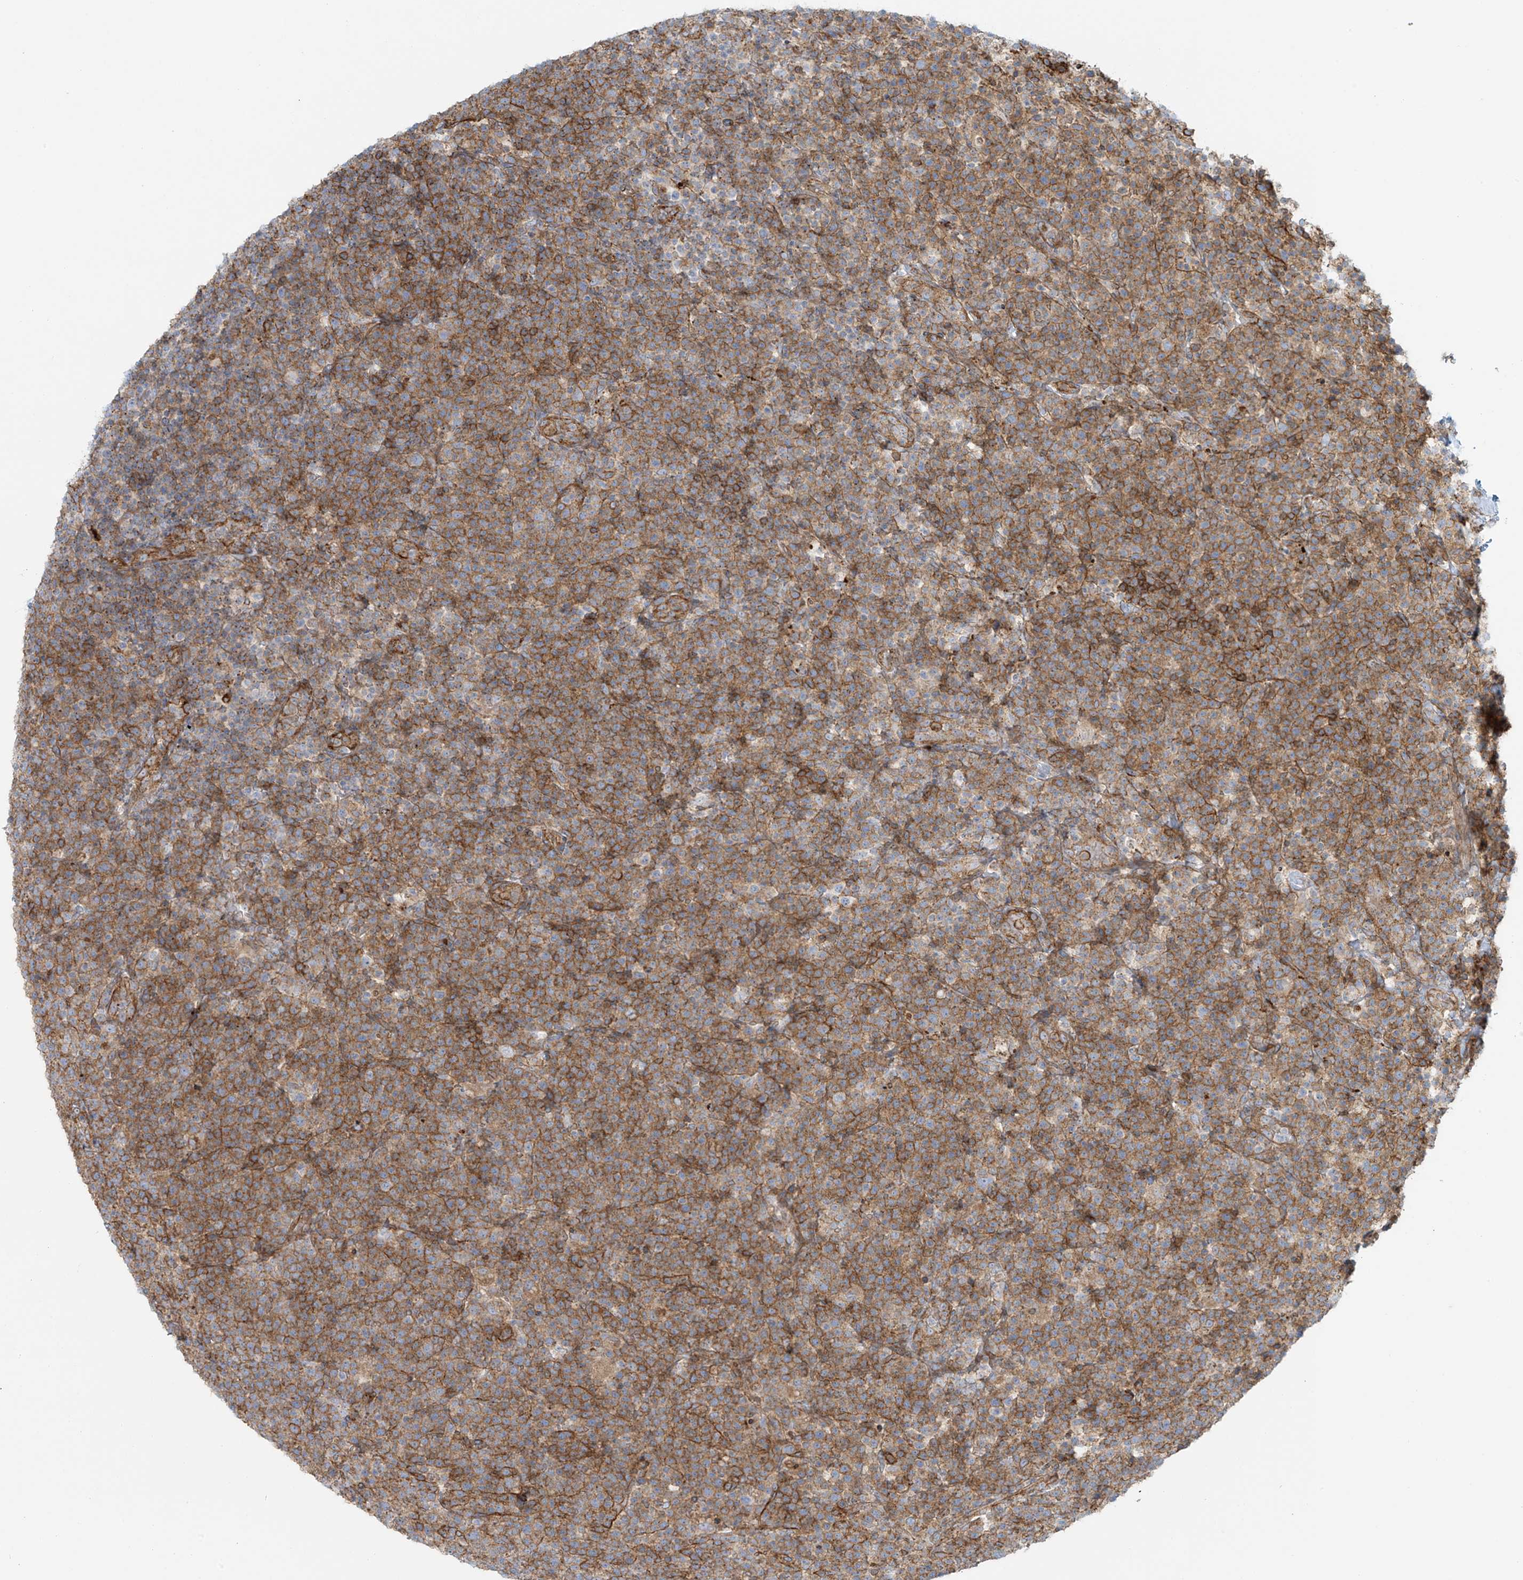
{"staining": {"intensity": "moderate", "quantity": "25%-75%", "location": "cytoplasmic/membranous"}, "tissue": "lymphoma", "cell_type": "Tumor cells", "image_type": "cancer", "snomed": [{"axis": "morphology", "description": "Malignant lymphoma, non-Hodgkin's type, High grade"}, {"axis": "topography", "description": "Lymph node"}], "caption": "Lymphoma stained with a protein marker exhibits moderate staining in tumor cells.", "gene": "LZTS3", "patient": {"sex": "male", "age": 61}}